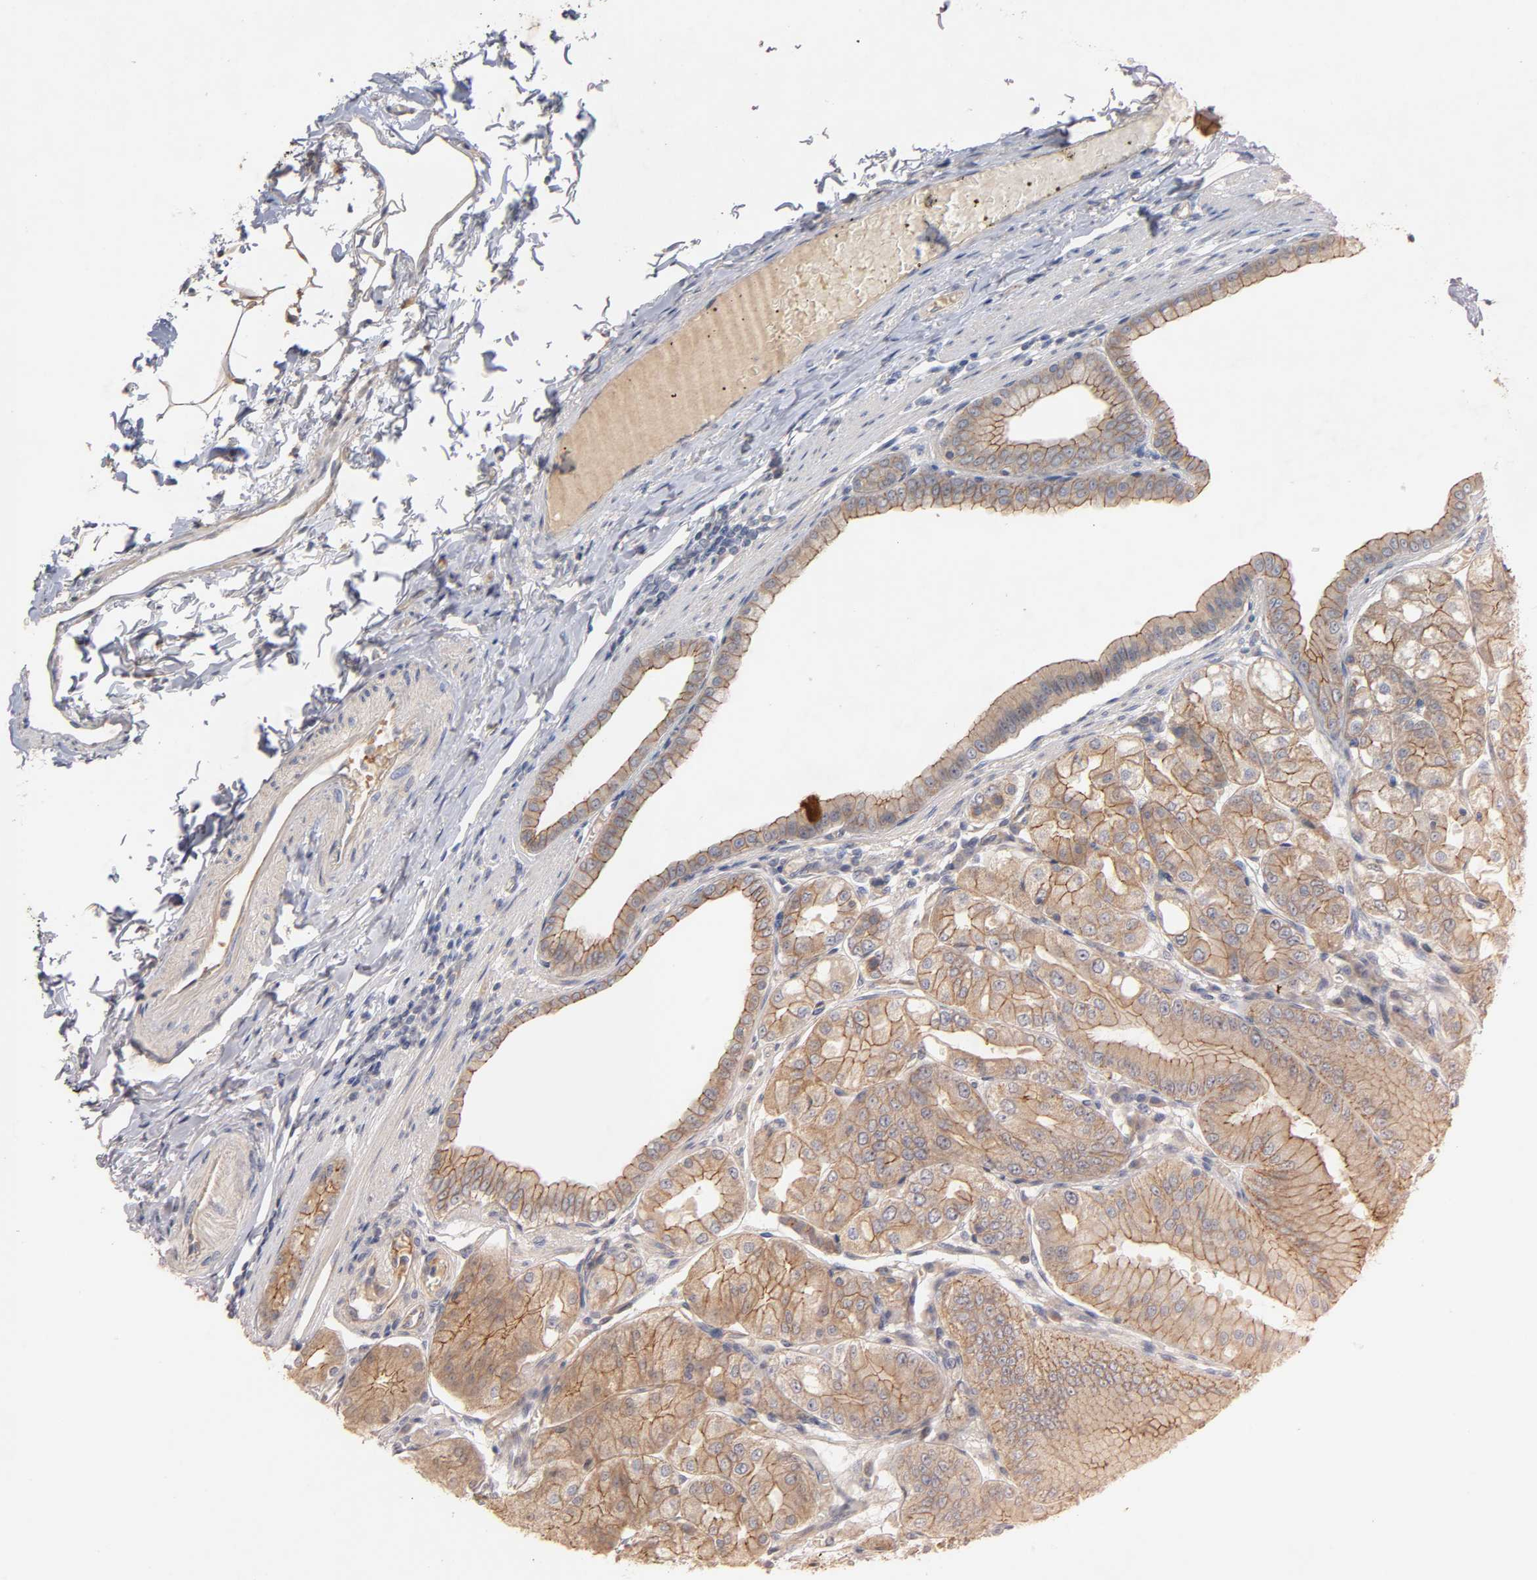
{"staining": {"intensity": "moderate", "quantity": ">75%", "location": "cytoplasmic/membranous"}, "tissue": "stomach", "cell_type": "Glandular cells", "image_type": "normal", "snomed": [{"axis": "morphology", "description": "Normal tissue, NOS"}, {"axis": "topography", "description": "Stomach, lower"}], "caption": "Immunohistochemistry of normal human stomach displays medium levels of moderate cytoplasmic/membranous expression in approximately >75% of glandular cells.", "gene": "PDZD11", "patient": {"sex": "male", "age": 71}}